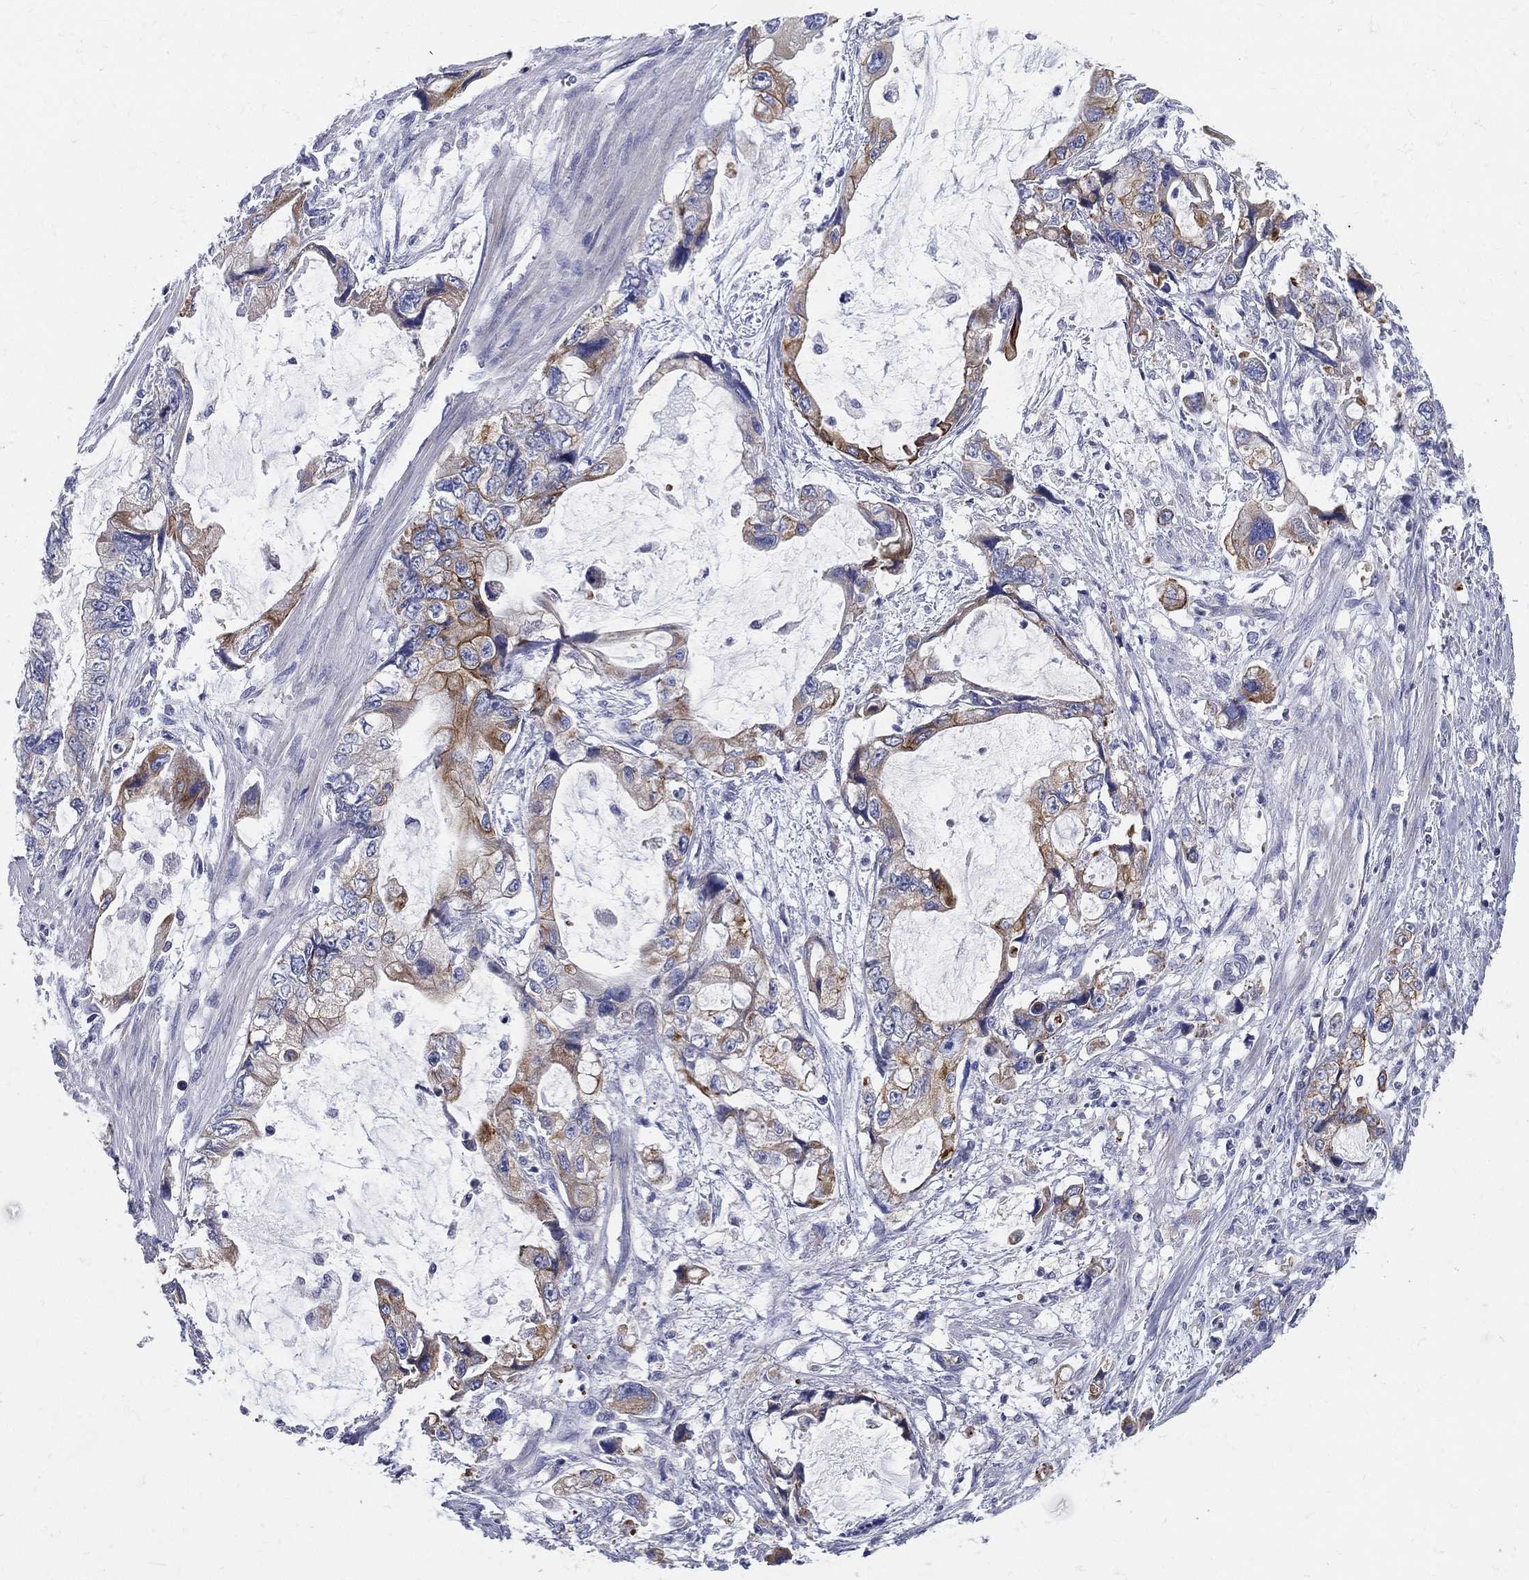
{"staining": {"intensity": "strong", "quantity": "<25%", "location": "cytoplasmic/membranous"}, "tissue": "stomach cancer", "cell_type": "Tumor cells", "image_type": "cancer", "snomed": [{"axis": "morphology", "description": "Adenocarcinoma, NOS"}, {"axis": "topography", "description": "Pancreas"}, {"axis": "topography", "description": "Stomach, upper"}, {"axis": "topography", "description": "Stomach"}], "caption": "Immunohistochemical staining of human stomach adenocarcinoma reveals medium levels of strong cytoplasmic/membranous protein expression in about <25% of tumor cells.", "gene": "PWWP3A", "patient": {"sex": "male", "age": 77}}